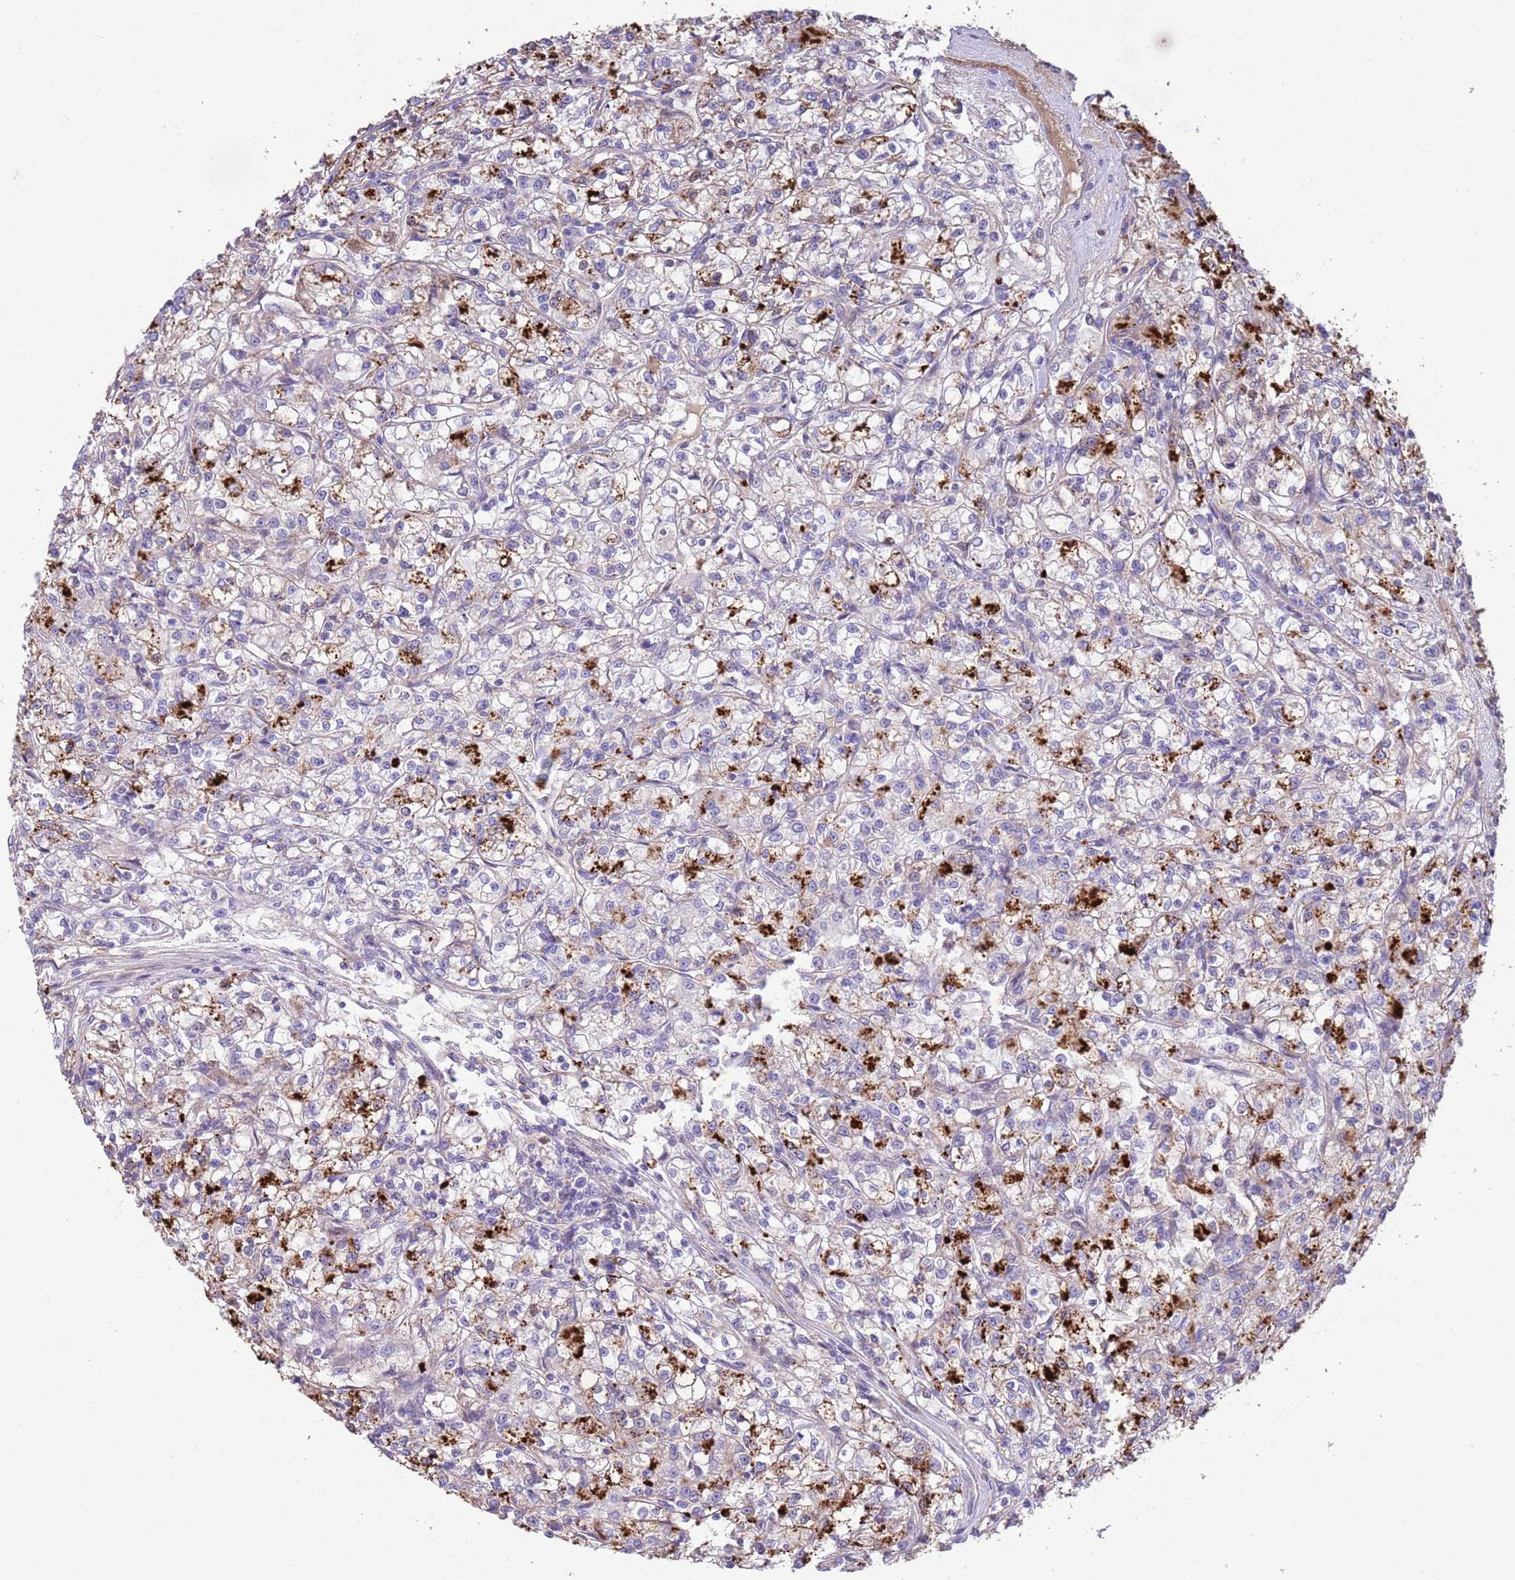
{"staining": {"intensity": "strong", "quantity": "<25%", "location": "cytoplasmic/membranous"}, "tissue": "renal cancer", "cell_type": "Tumor cells", "image_type": "cancer", "snomed": [{"axis": "morphology", "description": "Adenocarcinoma, NOS"}, {"axis": "topography", "description": "Kidney"}], "caption": "A micrograph of adenocarcinoma (renal) stained for a protein exhibits strong cytoplasmic/membranous brown staining in tumor cells. (brown staining indicates protein expression, while blue staining denotes nuclei).", "gene": "ABHD17C", "patient": {"sex": "female", "age": 59}}